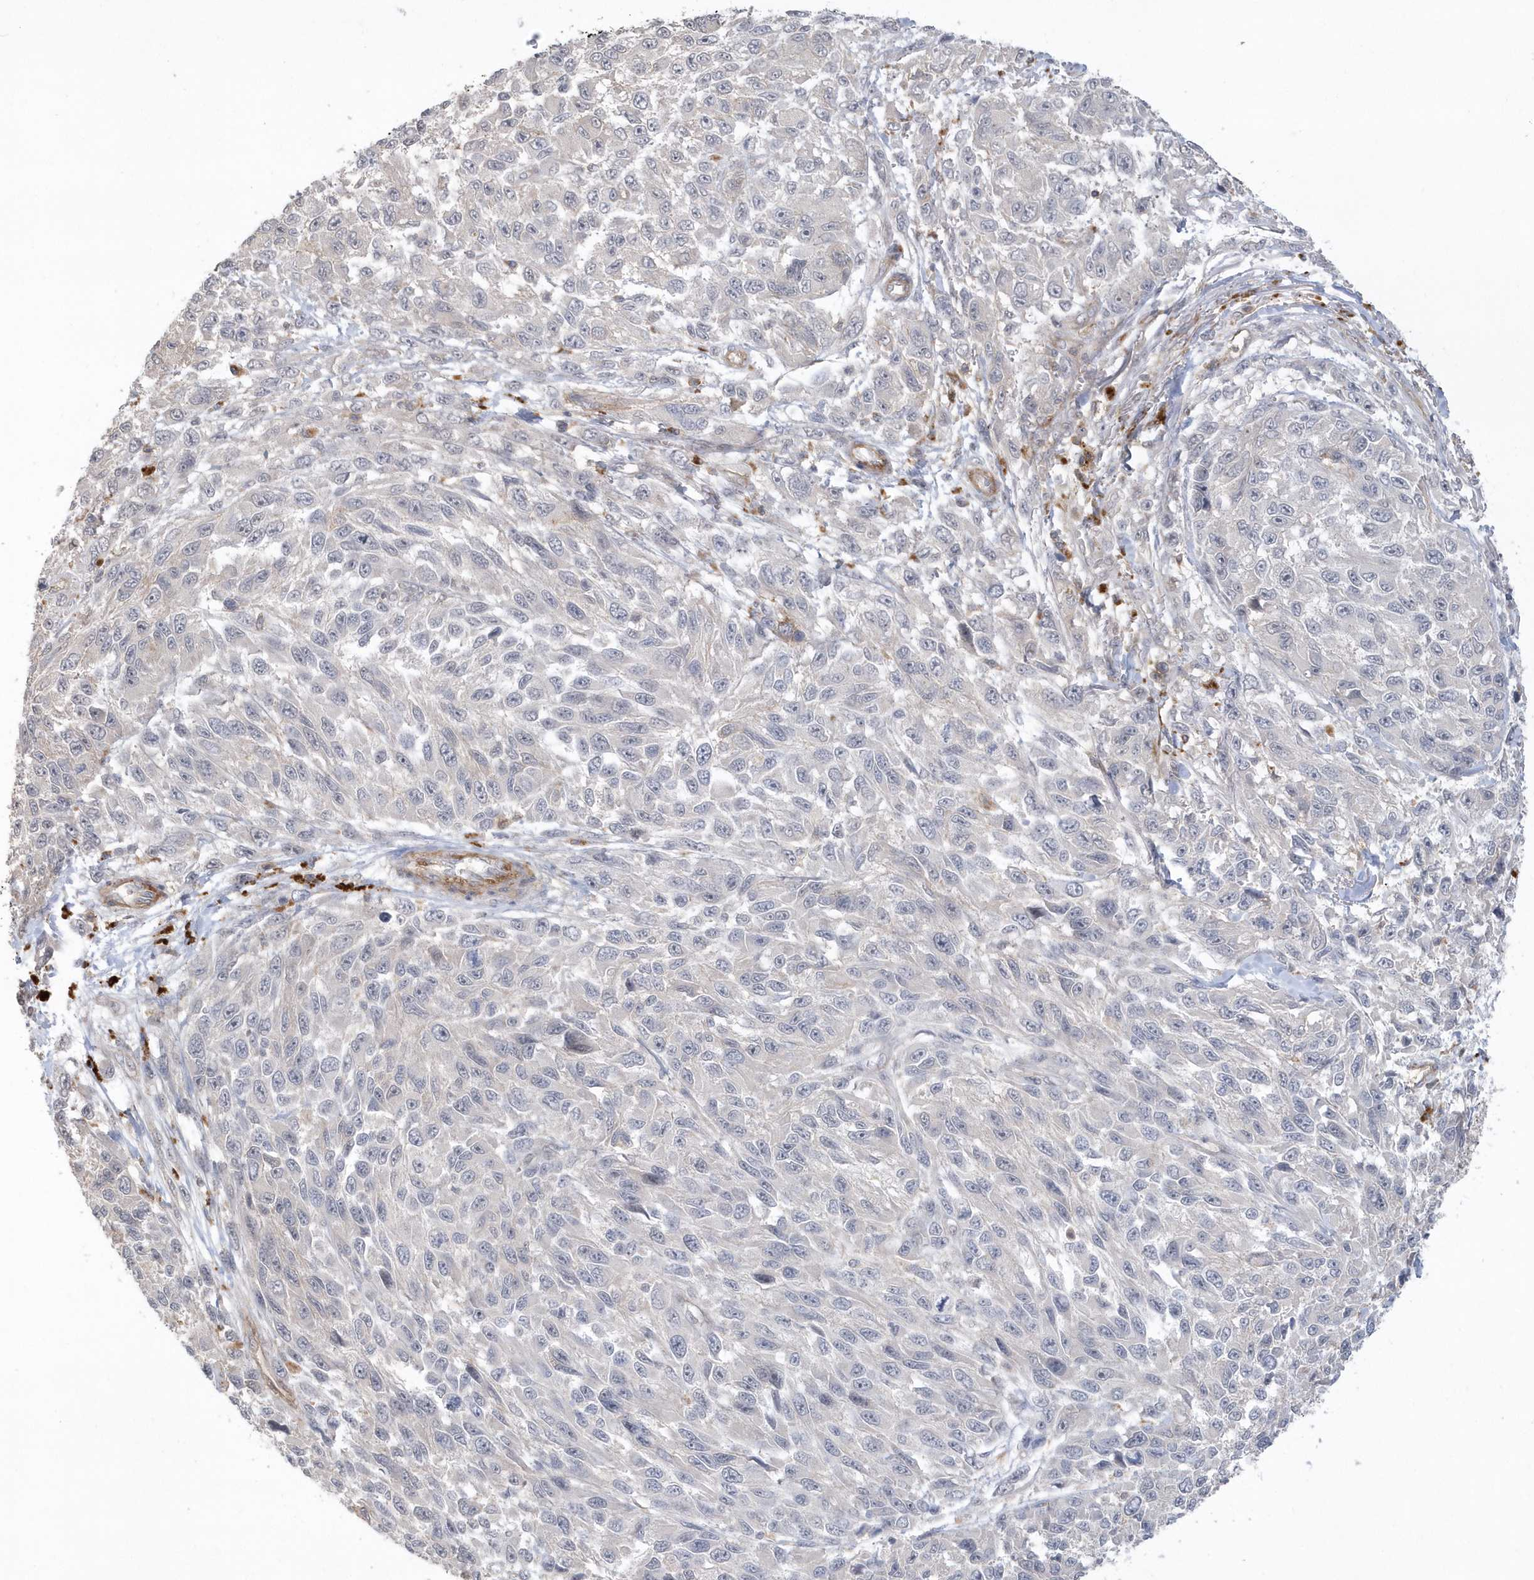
{"staining": {"intensity": "negative", "quantity": "none", "location": "none"}, "tissue": "melanoma", "cell_type": "Tumor cells", "image_type": "cancer", "snomed": [{"axis": "morphology", "description": "Malignant melanoma, NOS"}, {"axis": "topography", "description": "Skin"}], "caption": "Immunohistochemistry micrograph of malignant melanoma stained for a protein (brown), which reveals no expression in tumor cells. (Stains: DAB IHC with hematoxylin counter stain, Microscopy: brightfield microscopy at high magnification).", "gene": "CRIP3", "patient": {"sex": "female", "age": 96}}